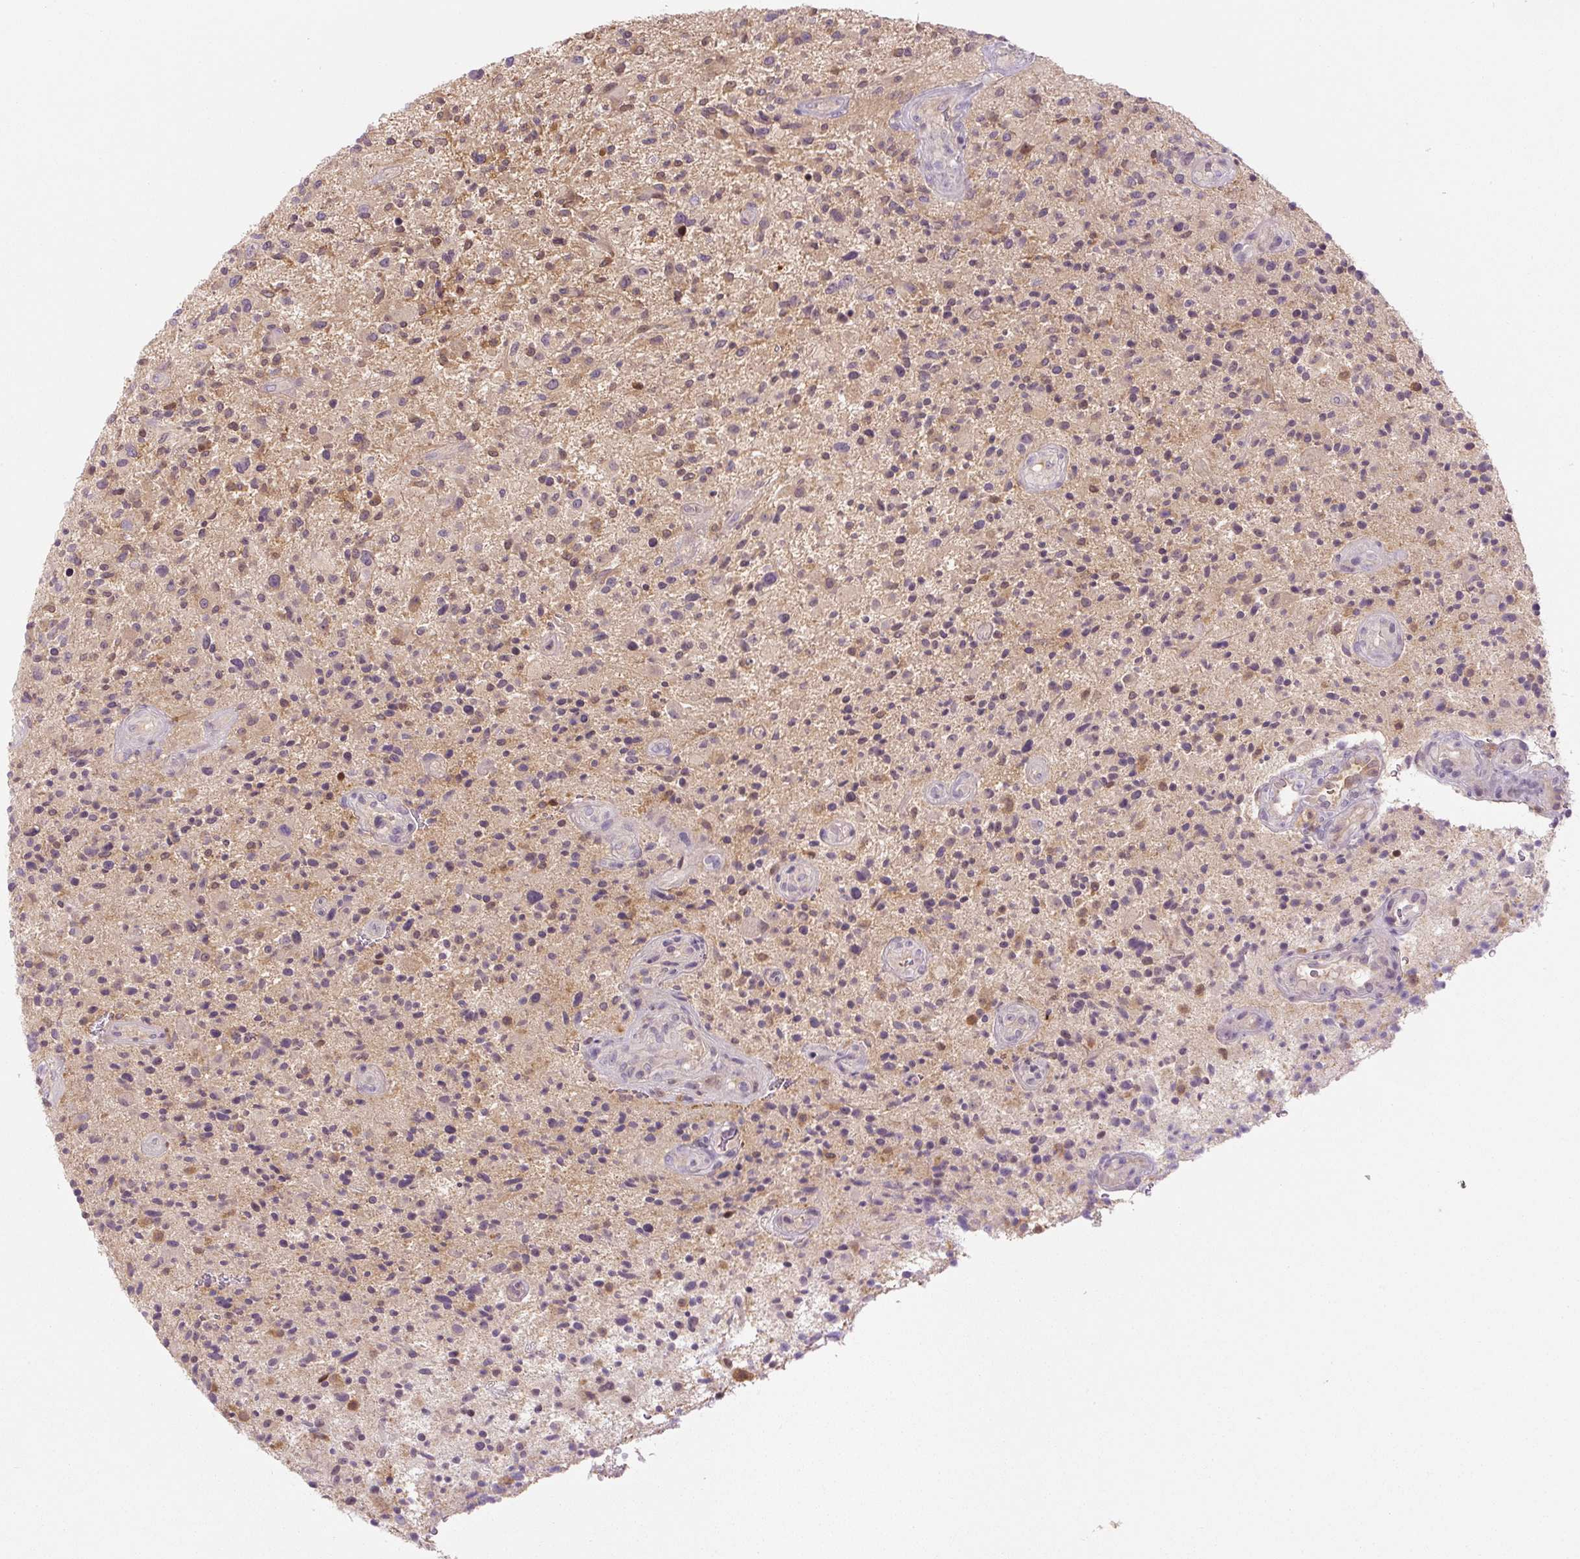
{"staining": {"intensity": "moderate", "quantity": "<25%", "location": "cytoplasmic/membranous"}, "tissue": "glioma", "cell_type": "Tumor cells", "image_type": "cancer", "snomed": [{"axis": "morphology", "description": "Glioma, malignant, High grade"}, {"axis": "topography", "description": "Brain"}], "caption": "This is an image of IHC staining of glioma, which shows moderate positivity in the cytoplasmic/membranous of tumor cells.", "gene": "SPSB2", "patient": {"sex": "male", "age": 47}}